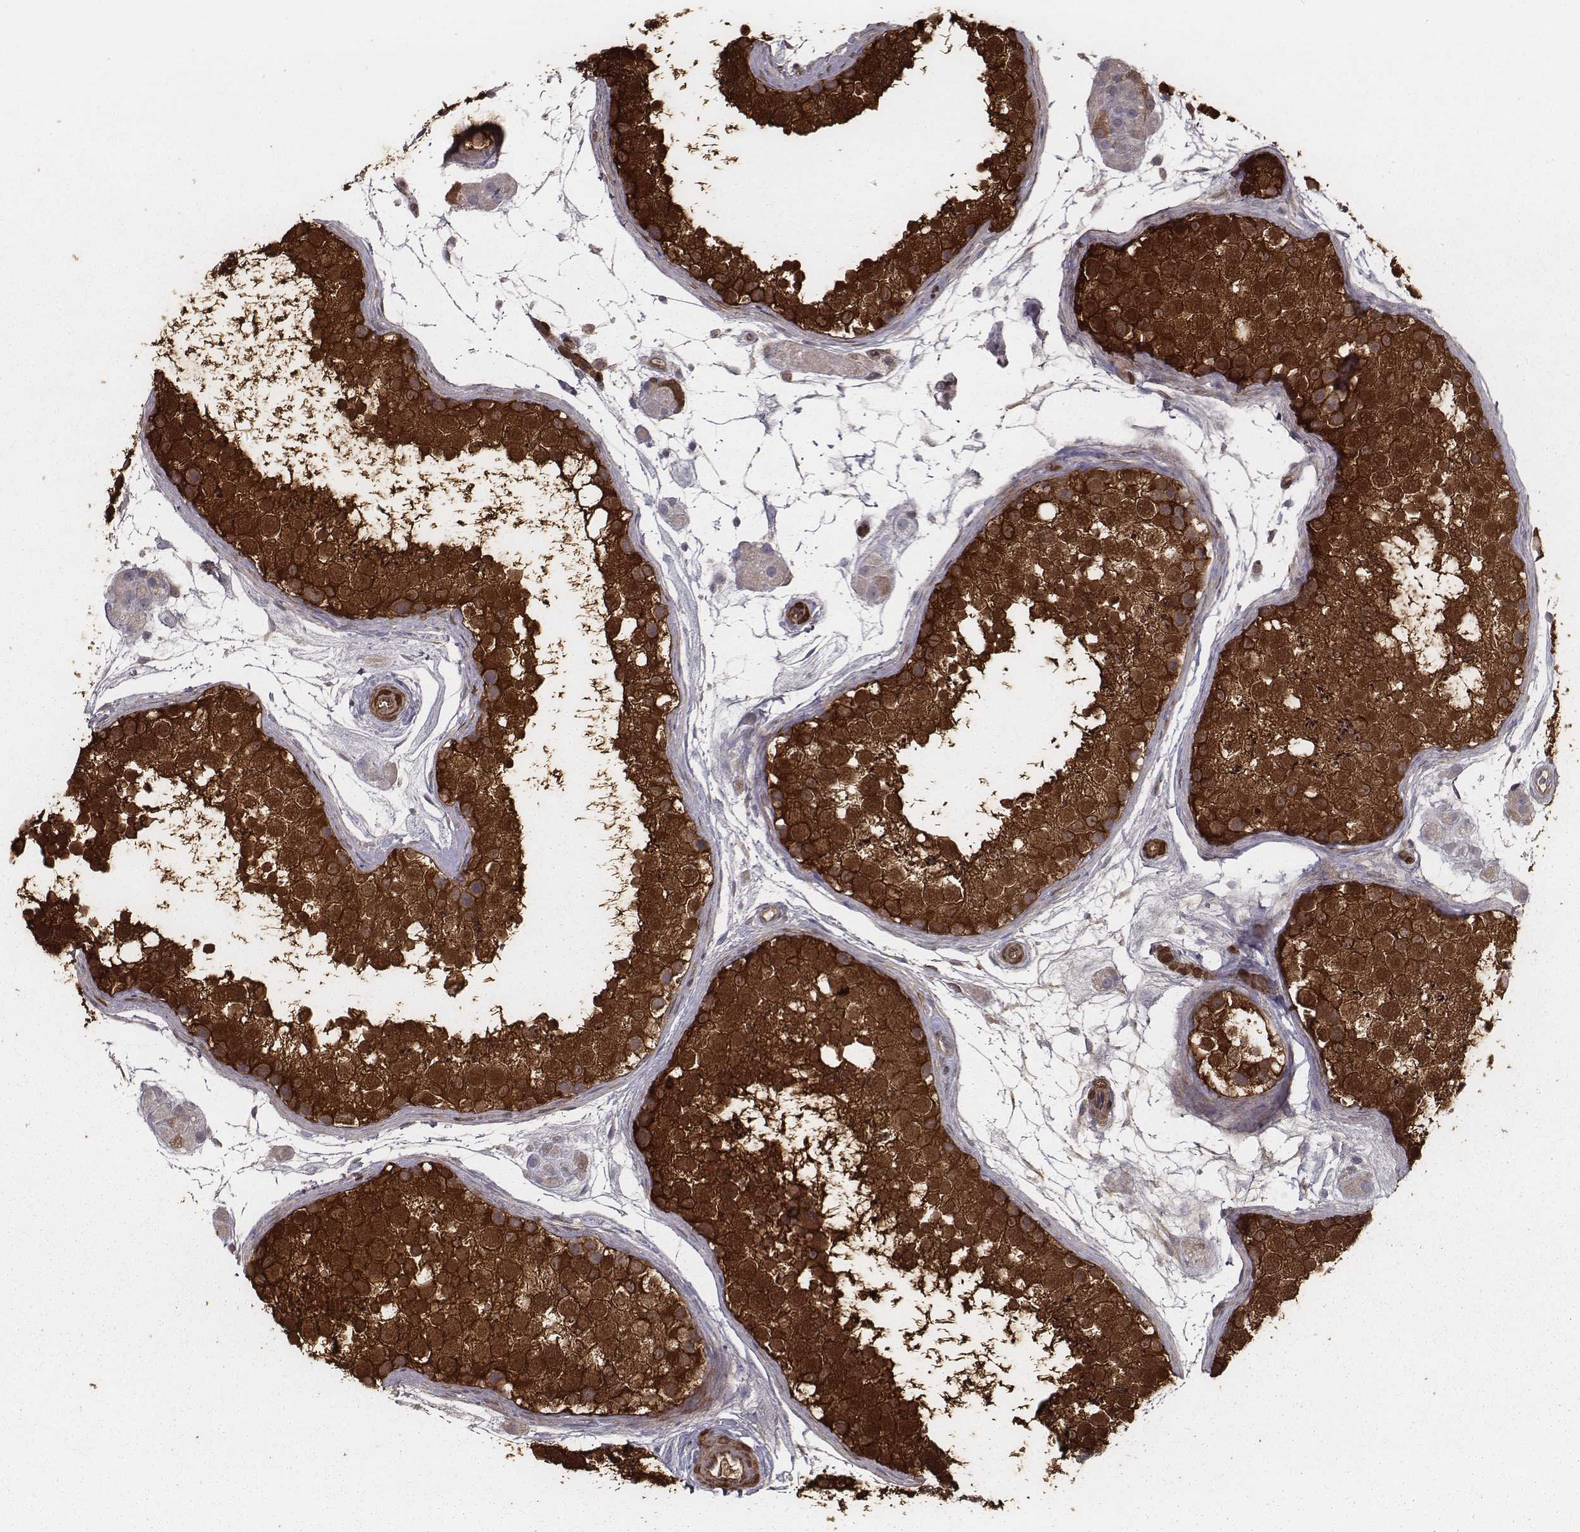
{"staining": {"intensity": "strong", "quantity": ">75%", "location": "cytoplasmic/membranous,nuclear"}, "tissue": "testis", "cell_type": "Cells in seminiferous ducts", "image_type": "normal", "snomed": [{"axis": "morphology", "description": "Normal tissue, NOS"}, {"axis": "topography", "description": "Testis"}], "caption": "Immunohistochemical staining of normal testis reveals >75% levels of strong cytoplasmic/membranous,nuclear protein positivity in approximately >75% of cells in seminiferous ducts.", "gene": "ISYNA1", "patient": {"sex": "male", "age": 41}}